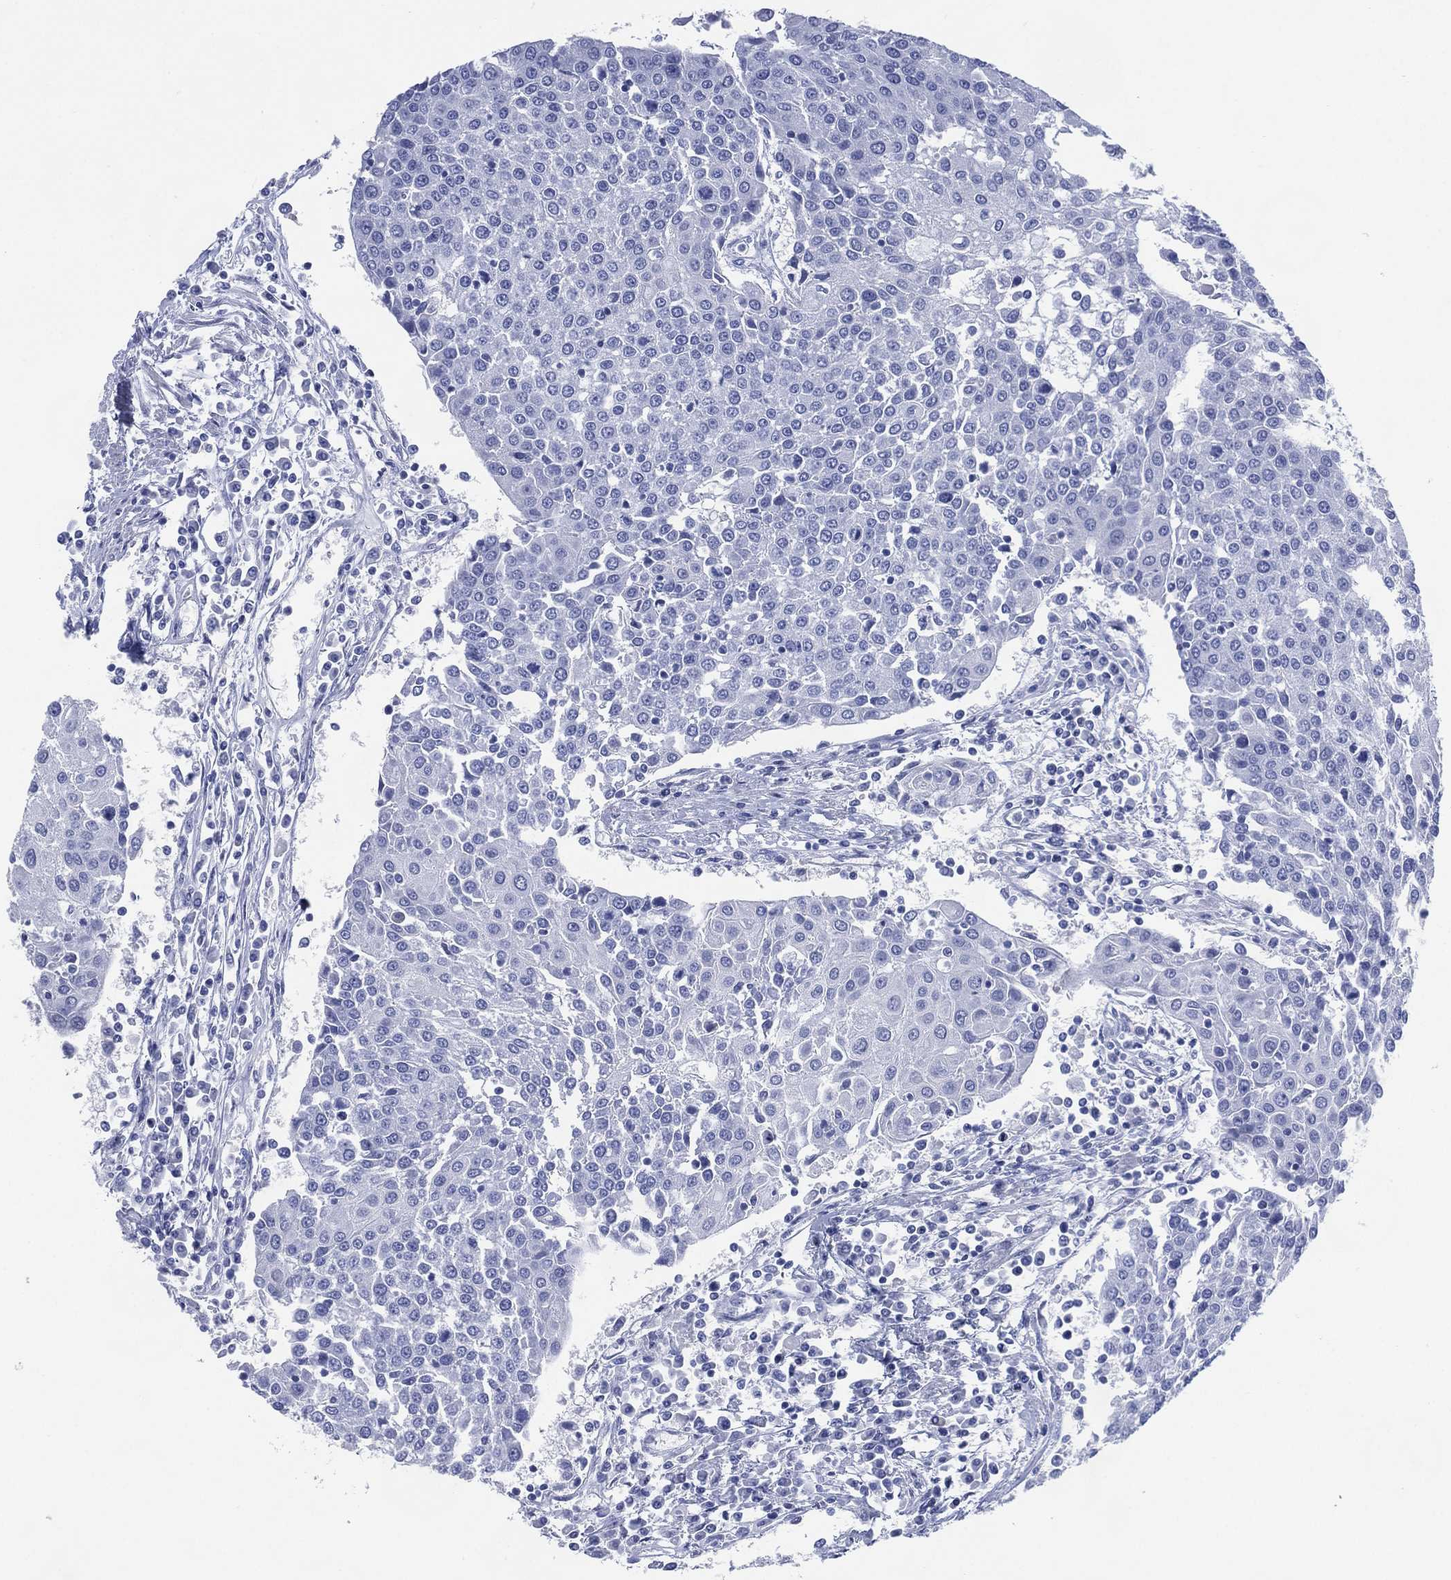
{"staining": {"intensity": "negative", "quantity": "none", "location": "none"}, "tissue": "urothelial cancer", "cell_type": "Tumor cells", "image_type": "cancer", "snomed": [{"axis": "morphology", "description": "Urothelial carcinoma, High grade"}, {"axis": "topography", "description": "Urinary bladder"}], "caption": "Tumor cells are negative for brown protein staining in urothelial cancer.", "gene": "TMEM247", "patient": {"sex": "female", "age": 85}}